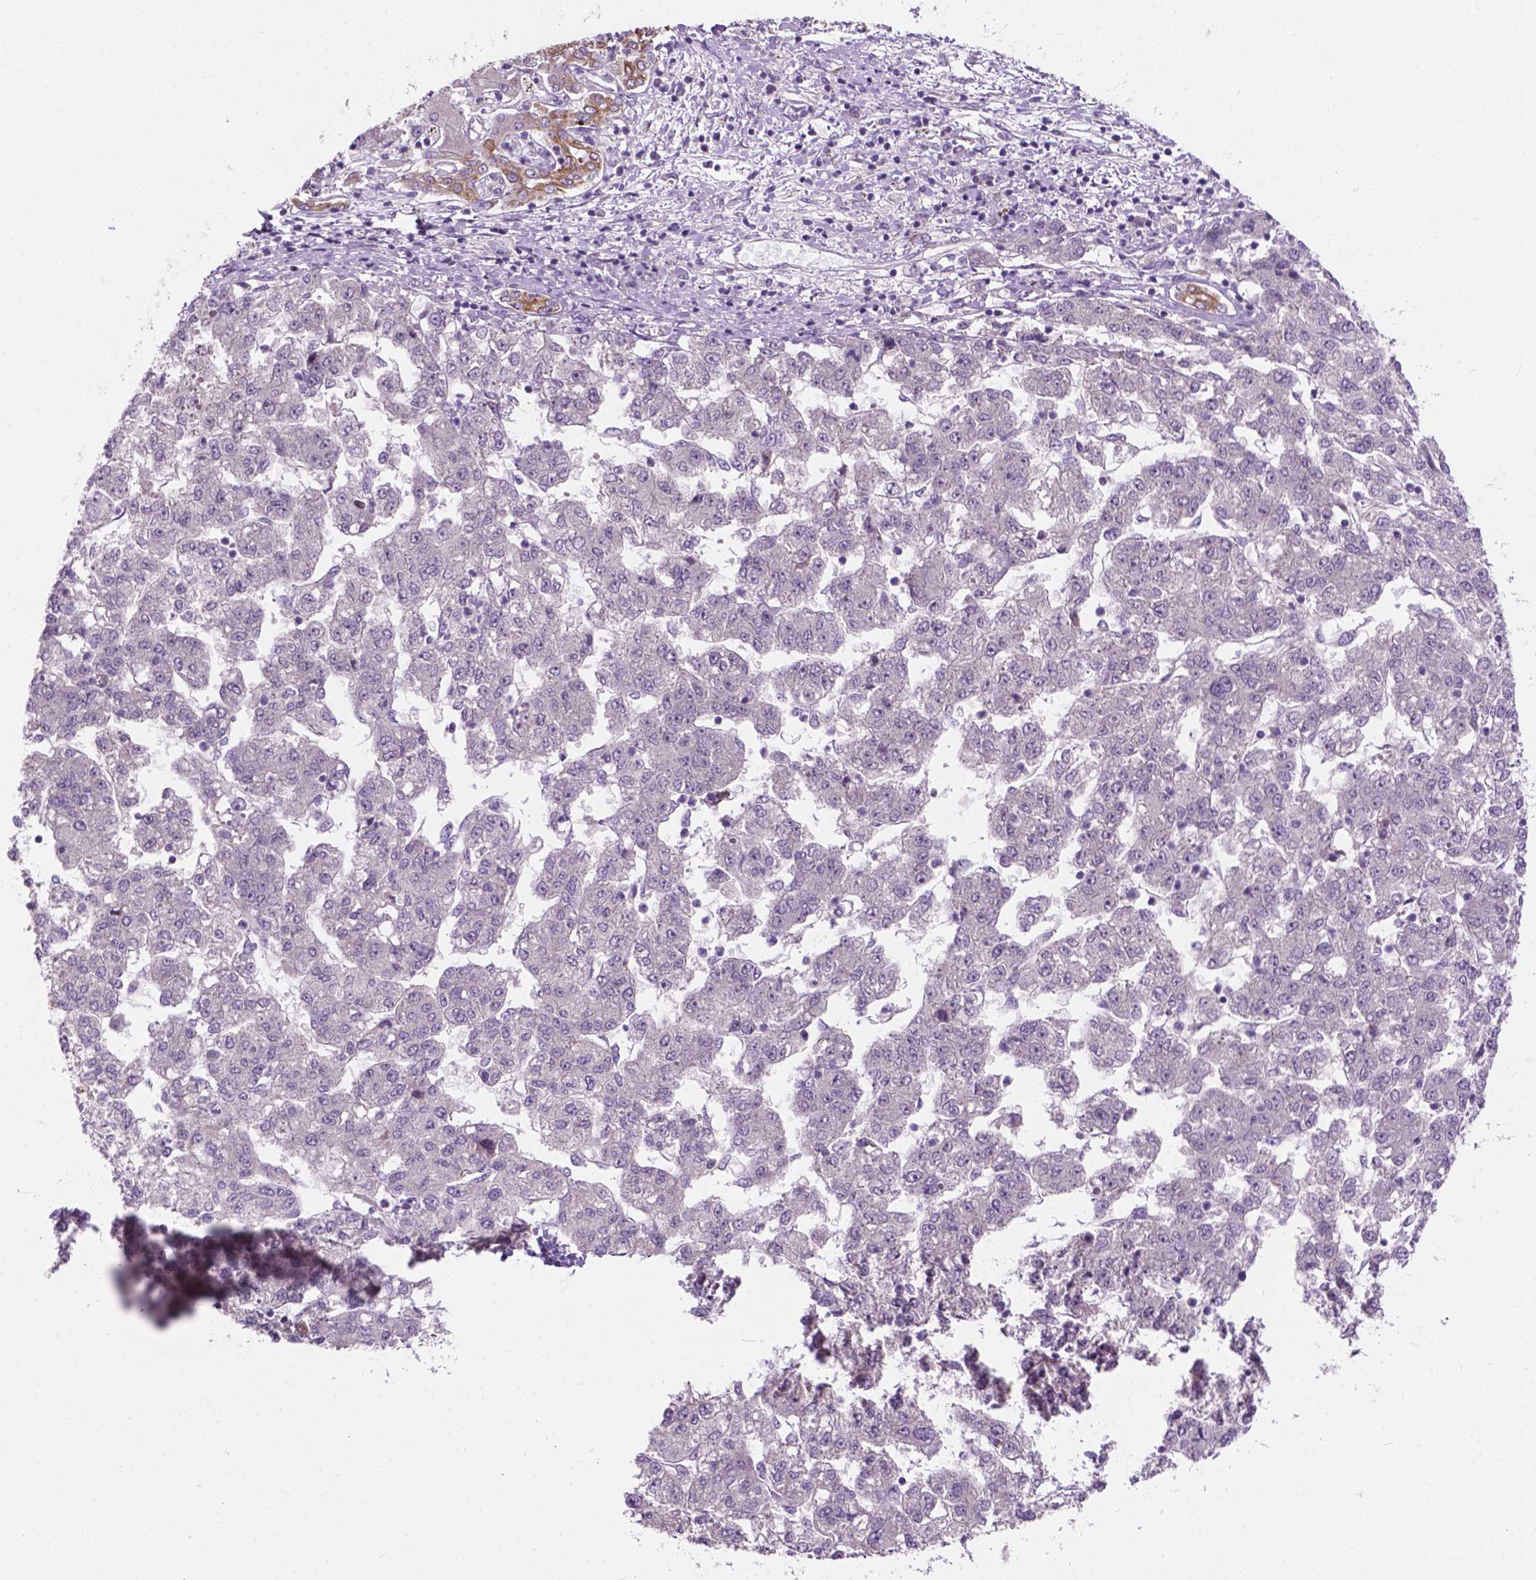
{"staining": {"intensity": "negative", "quantity": "none", "location": "none"}, "tissue": "liver cancer", "cell_type": "Tumor cells", "image_type": "cancer", "snomed": [{"axis": "morphology", "description": "Carcinoma, Hepatocellular, NOS"}, {"axis": "topography", "description": "Liver"}], "caption": "DAB (3,3'-diaminobenzidine) immunohistochemical staining of human liver hepatocellular carcinoma displays no significant staining in tumor cells.", "gene": "MZT1", "patient": {"sex": "male", "age": 56}}